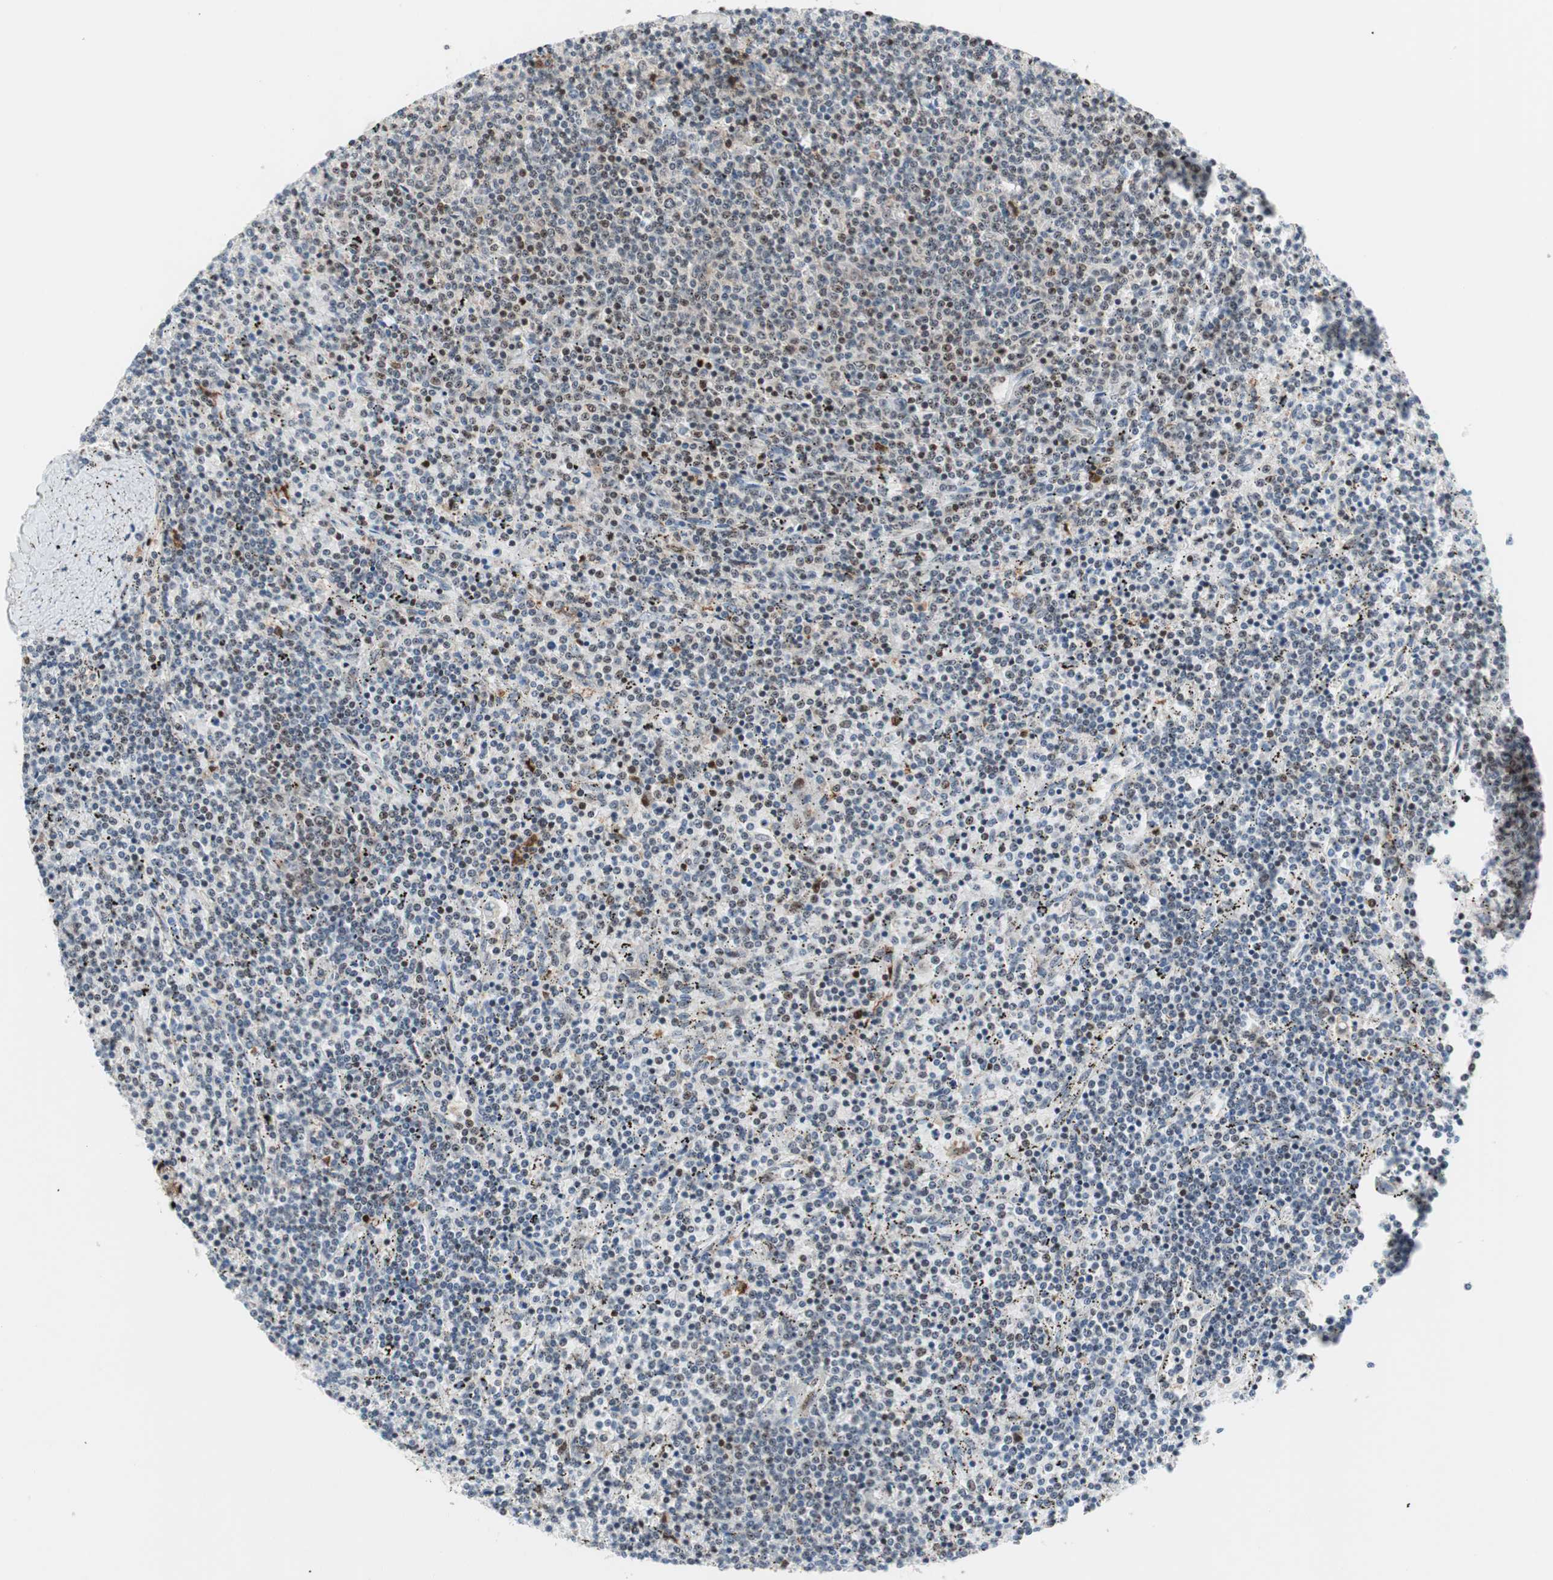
{"staining": {"intensity": "weak", "quantity": "<25%", "location": "nuclear"}, "tissue": "lymphoma", "cell_type": "Tumor cells", "image_type": "cancer", "snomed": [{"axis": "morphology", "description": "Malignant lymphoma, non-Hodgkin's type, Low grade"}, {"axis": "topography", "description": "Spleen"}], "caption": "Low-grade malignant lymphoma, non-Hodgkin's type was stained to show a protein in brown. There is no significant positivity in tumor cells.", "gene": "RGS10", "patient": {"sex": "female", "age": 50}}